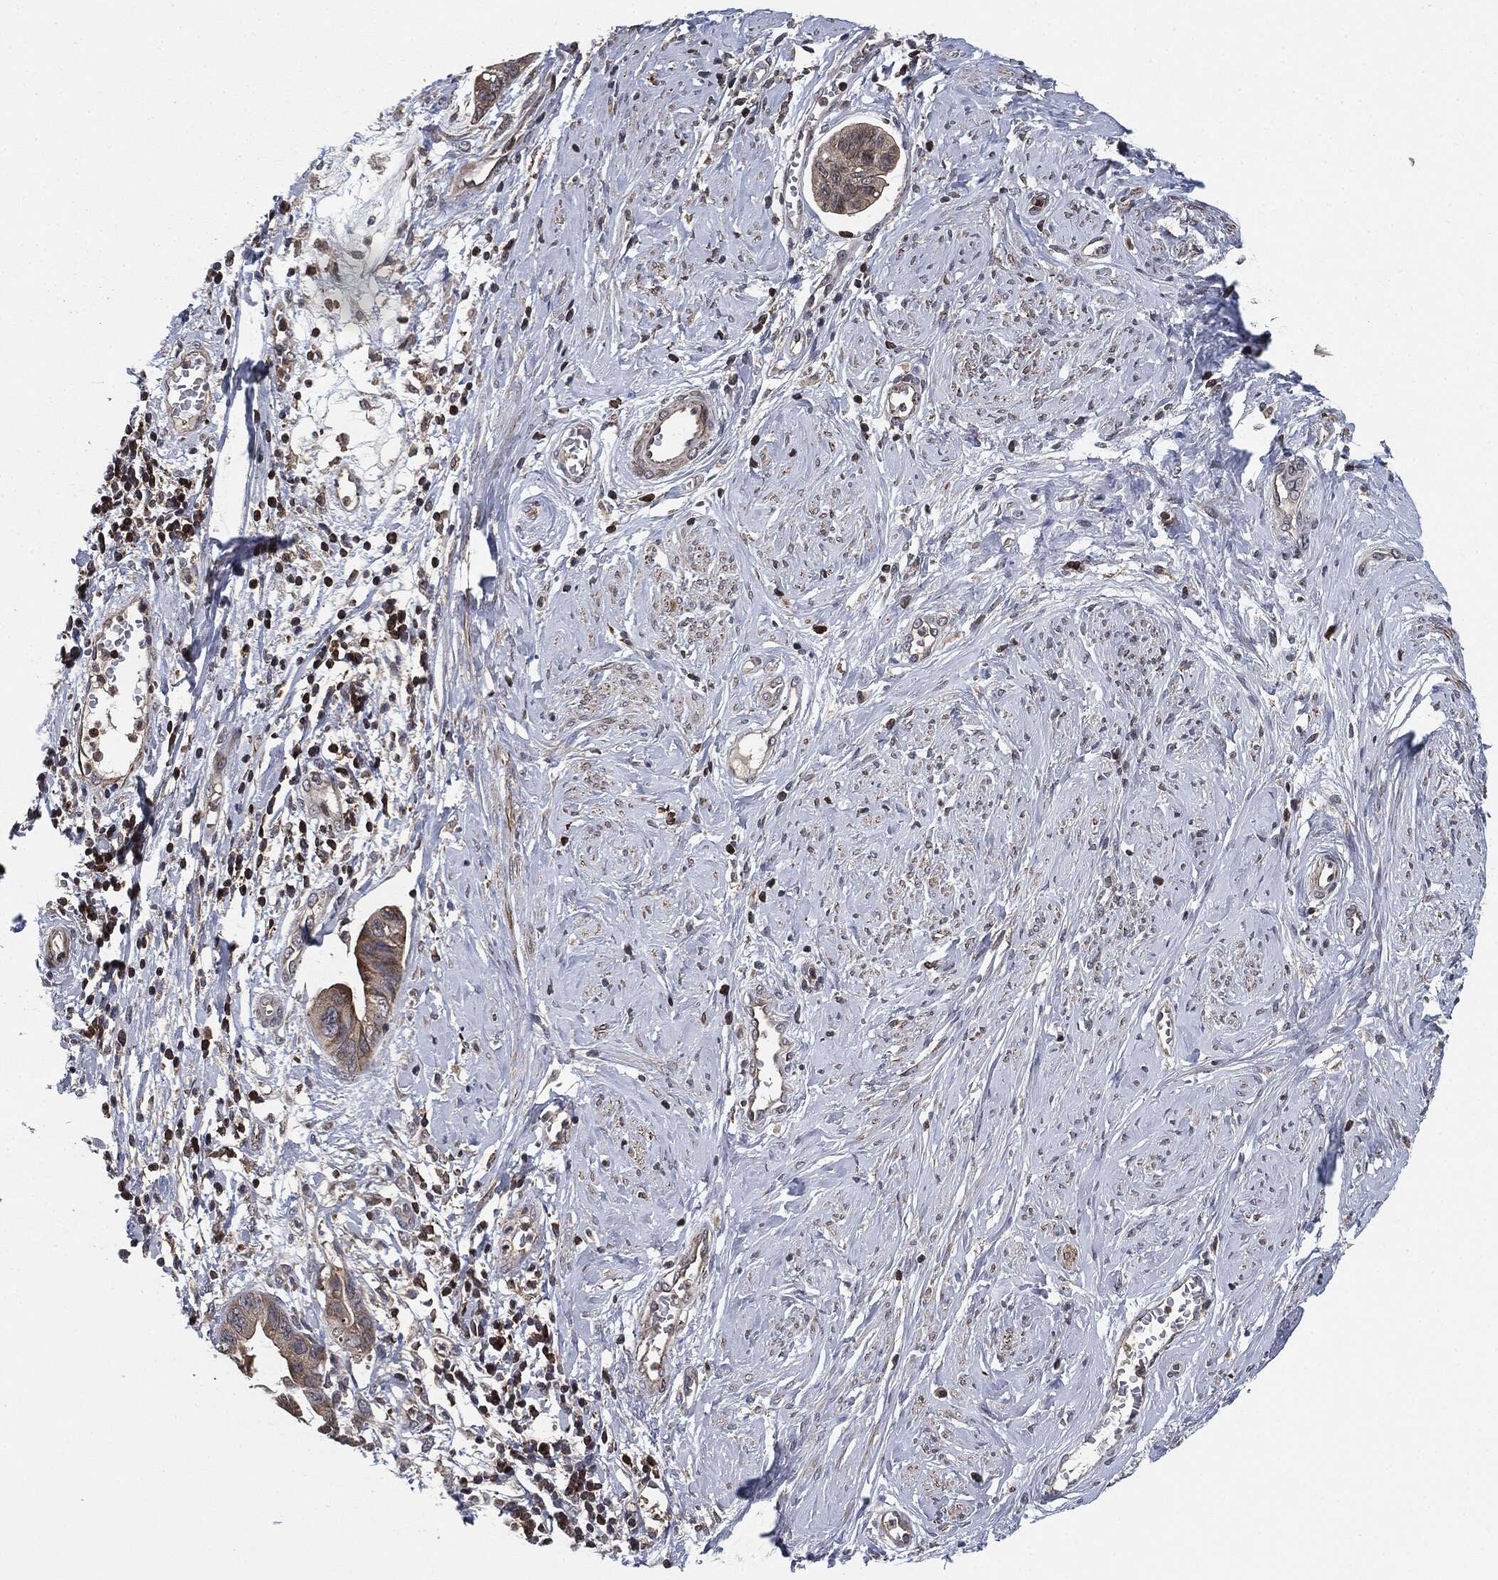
{"staining": {"intensity": "moderate", "quantity": "<25%", "location": "cytoplasmic/membranous"}, "tissue": "cervical cancer", "cell_type": "Tumor cells", "image_type": "cancer", "snomed": [{"axis": "morphology", "description": "Adenocarcinoma, NOS"}, {"axis": "topography", "description": "Cervix"}], "caption": "A high-resolution image shows IHC staining of cervical cancer (adenocarcinoma), which shows moderate cytoplasmic/membranous expression in about <25% of tumor cells.", "gene": "UBR1", "patient": {"sex": "female", "age": 44}}